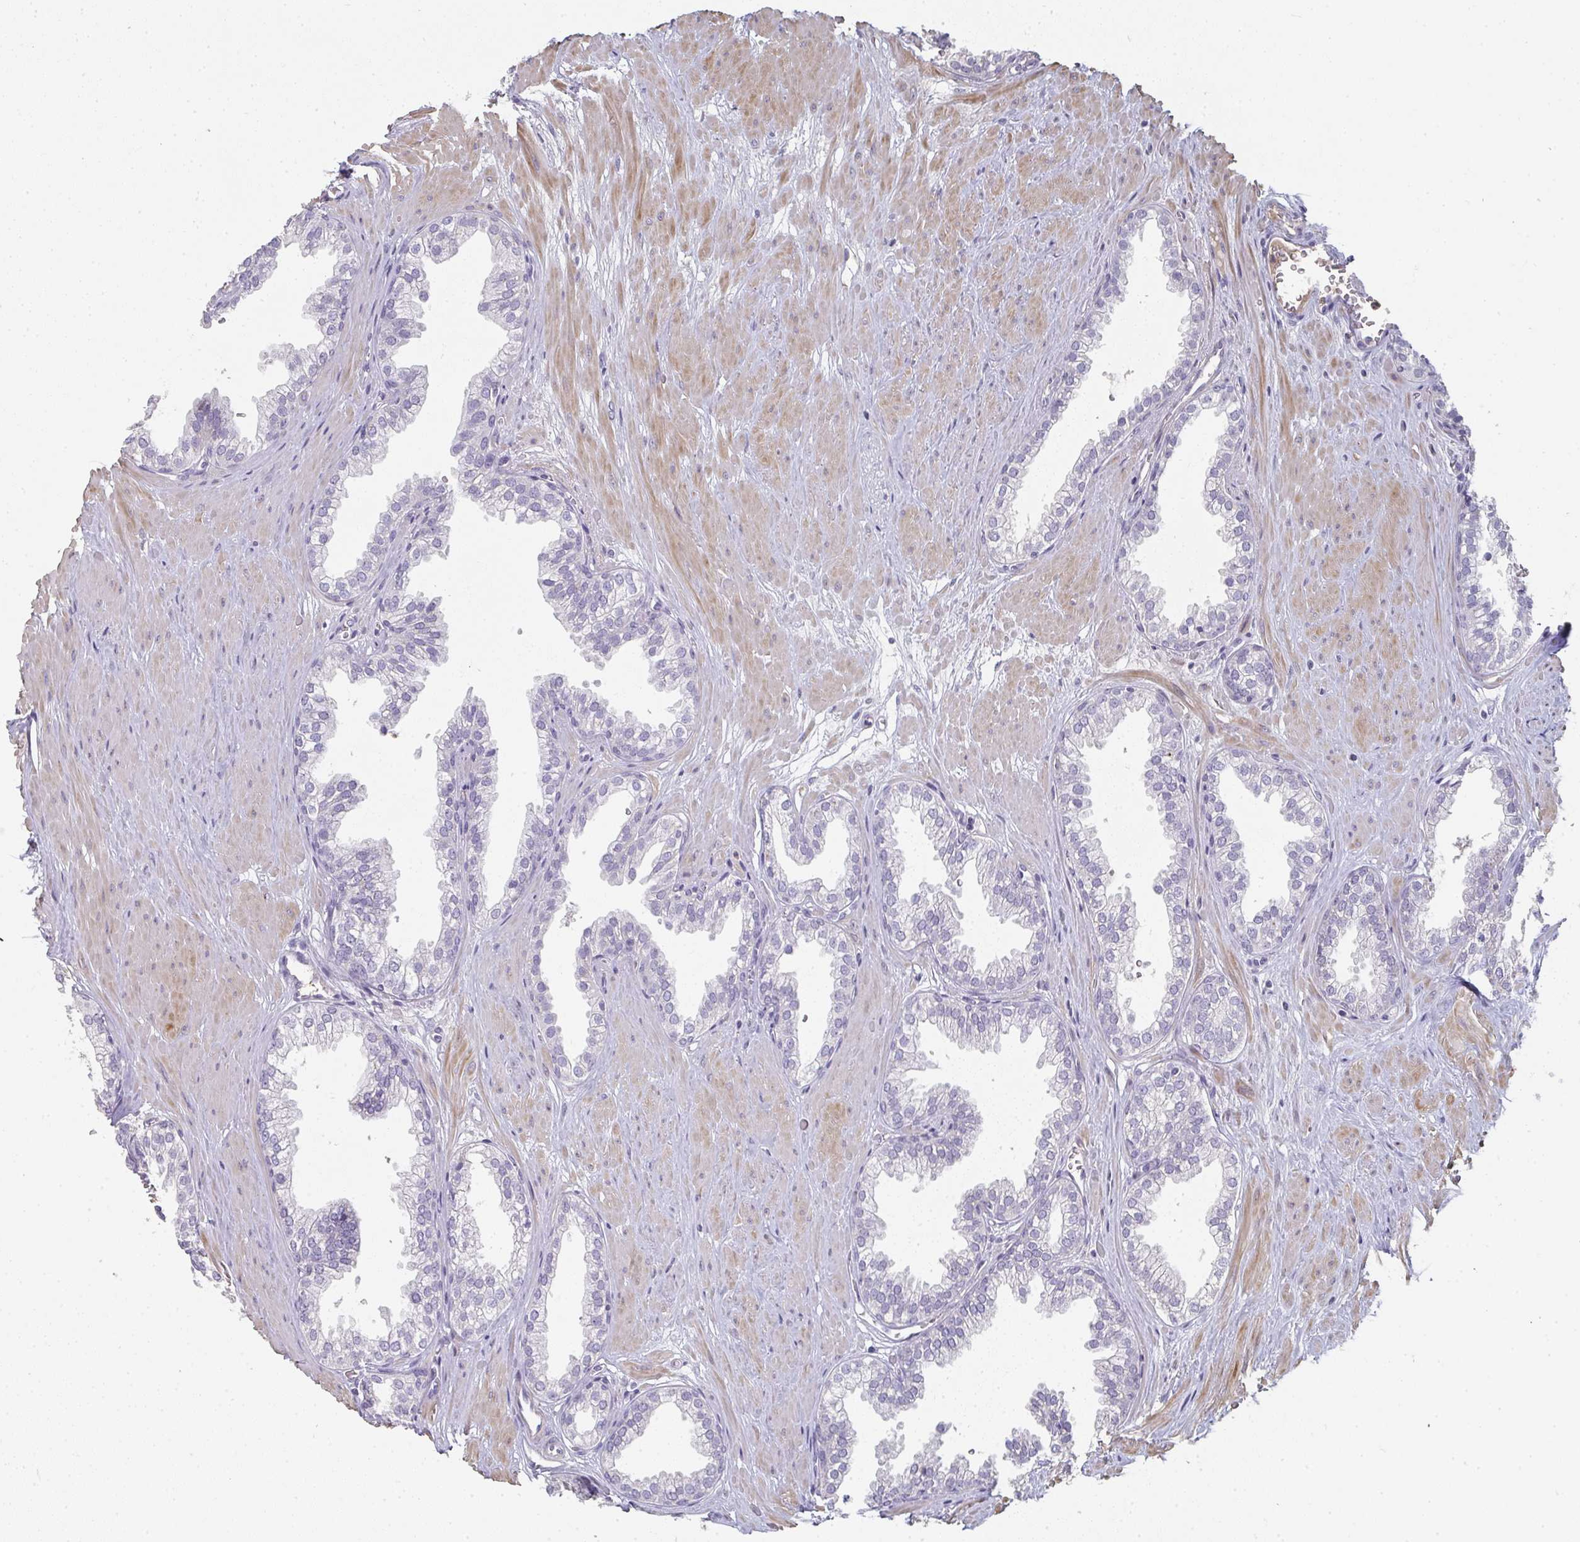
{"staining": {"intensity": "negative", "quantity": "none", "location": "none"}, "tissue": "prostate", "cell_type": "Glandular cells", "image_type": "normal", "snomed": [{"axis": "morphology", "description": "Normal tissue, NOS"}, {"axis": "topography", "description": "Prostate"}, {"axis": "topography", "description": "Peripheral nerve tissue"}], "caption": "DAB immunohistochemical staining of benign prostate displays no significant expression in glandular cells. (DAB IHC with hematoxylin counter stain).", "gene": "A1CF", "patient": {"sex": "male", "age": 55}}